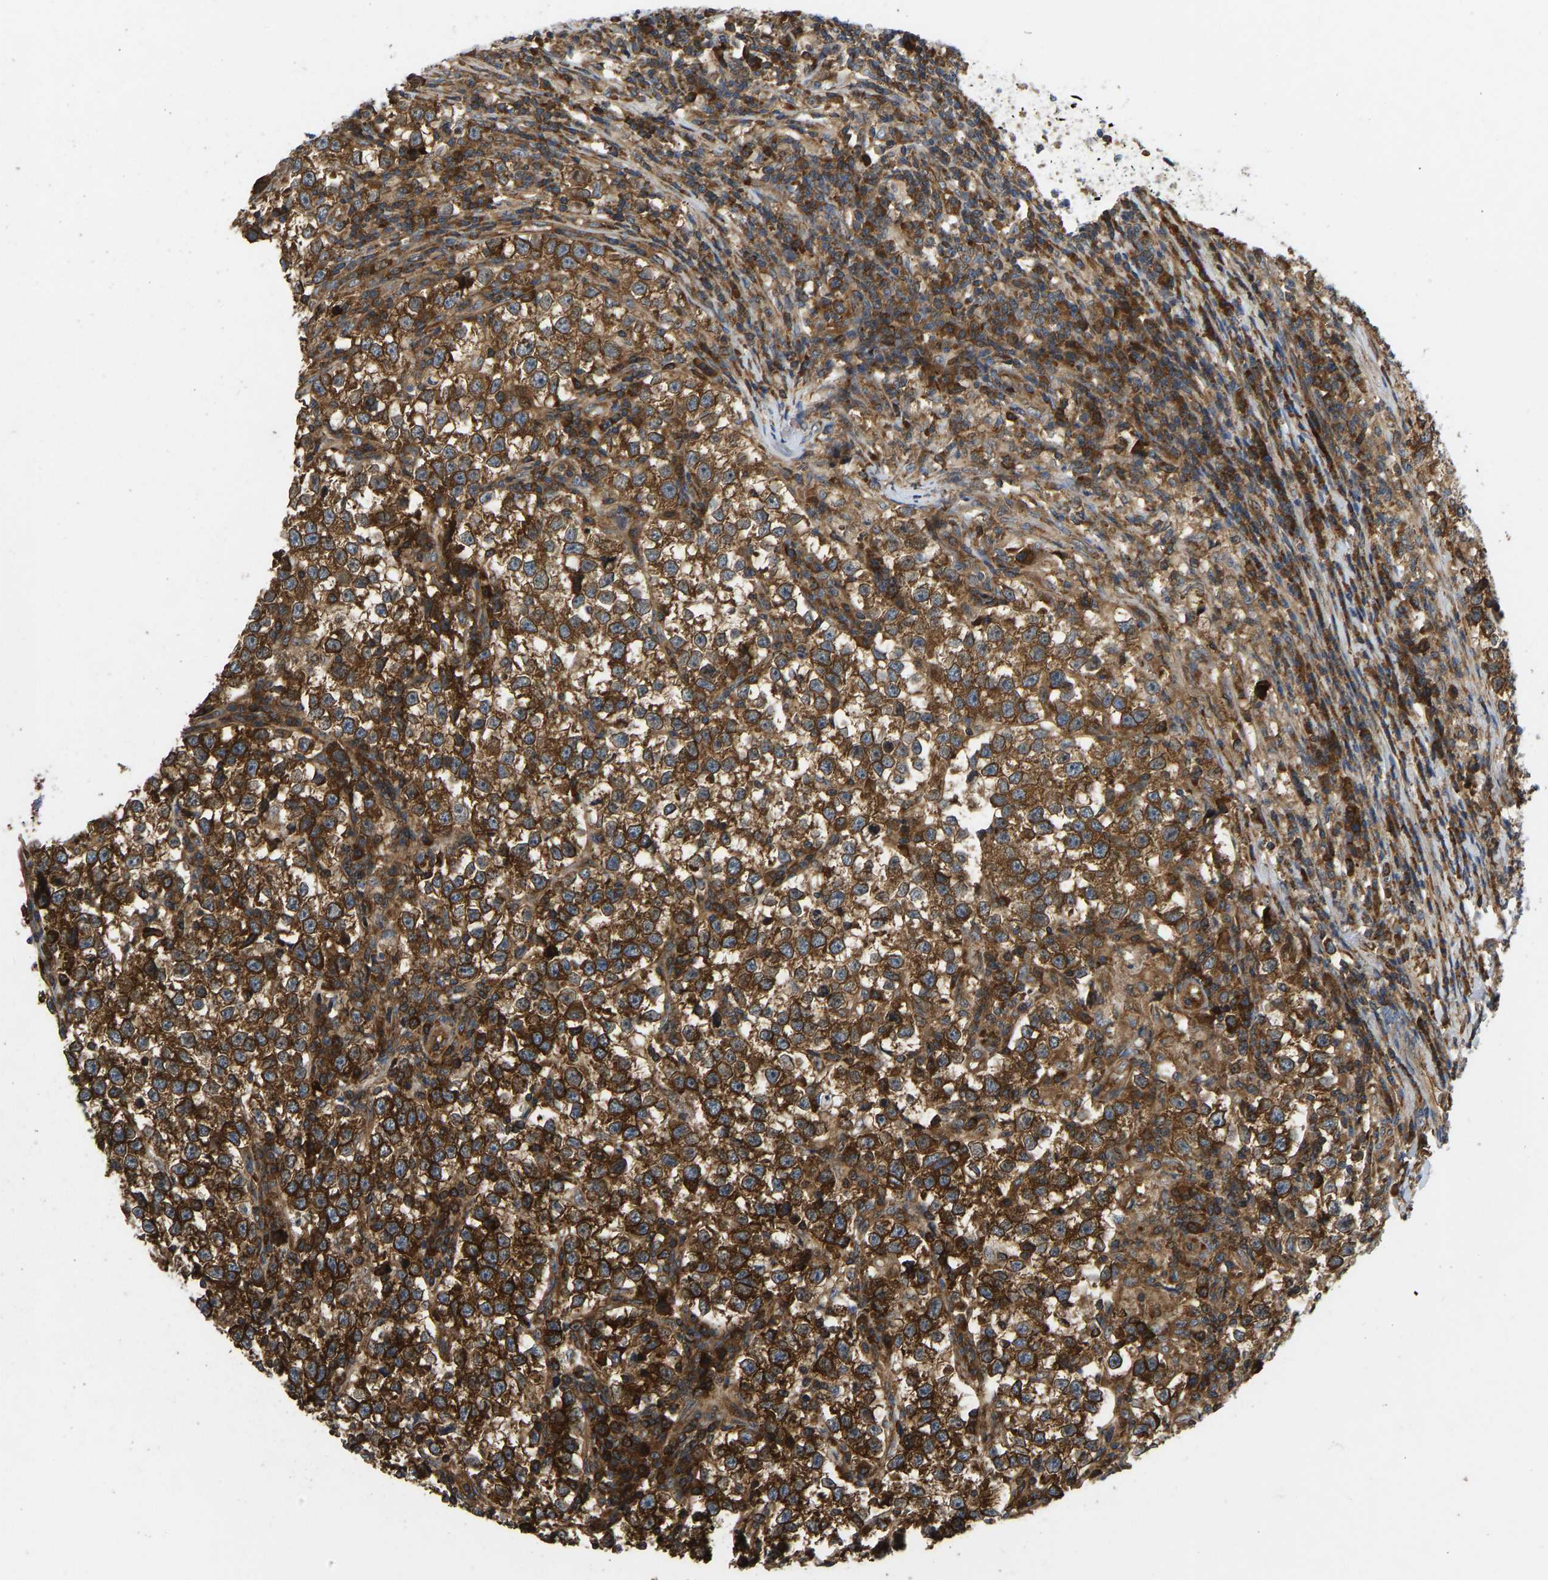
{"staining": {"intensity": "strong", "quantity": ">75%", "location": "cytoplasmic/membranous"}, "tissue": "testis cancer", "cell_type": "Tumor cells", "image_type": "cancer", "snomed": [{"axis": "morphology", "description": "Normal tissue, NOS"}, {"axis": "morphology", "description": "Seminoma, NOS"}, {"axis": "topography", "description": "Testis"}], "caption": "Protein expression analysis of human testis cancer reveals strong cytoplasmic/membranous positivity in approximately >75% of tumor cells.", "gene": "RASGRF2", "patient": {"sex": "male", "age": 43}}